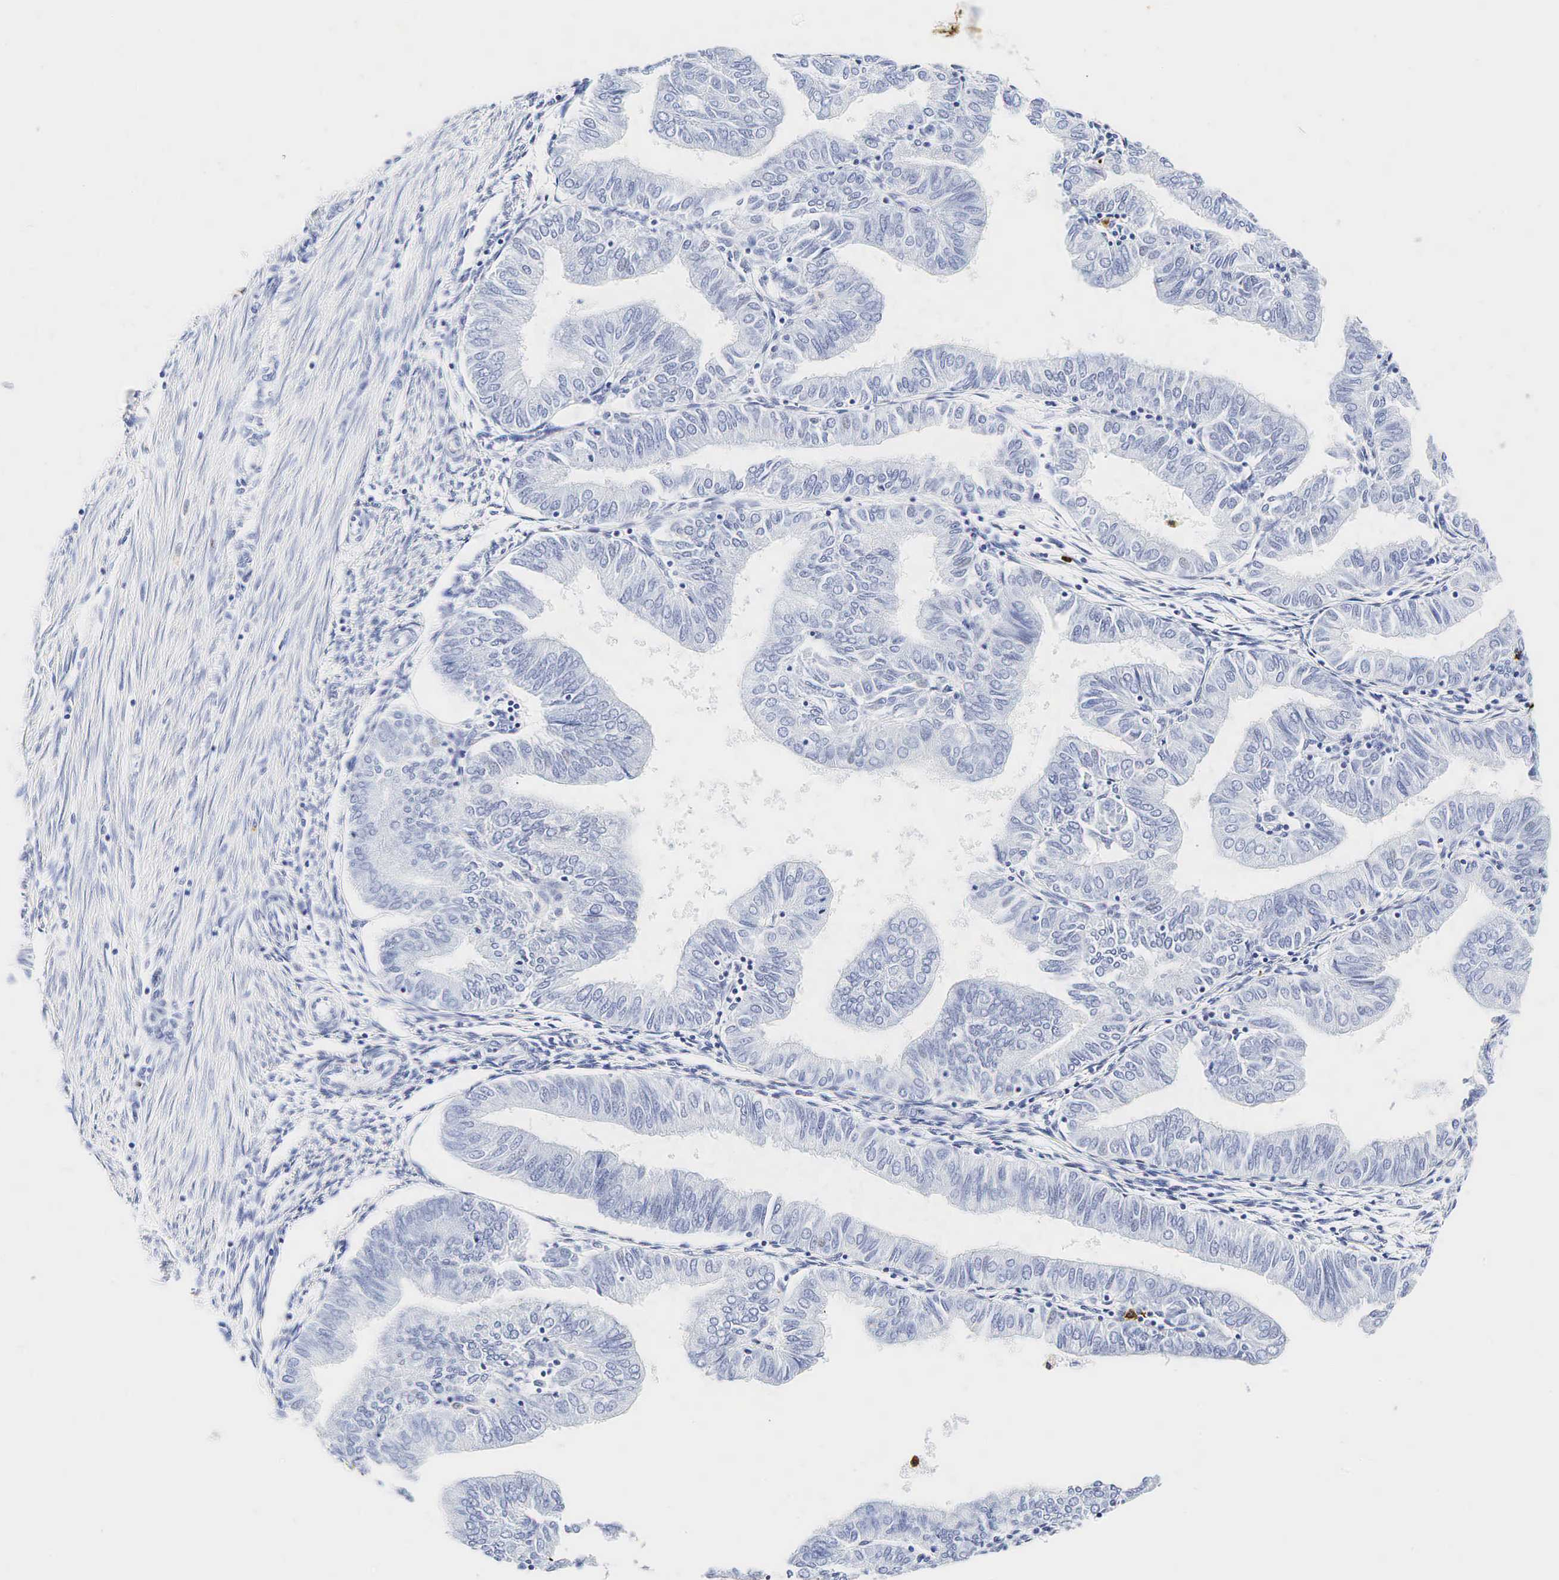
{"staining": {"intensity": "negative", "quantity": "none", "location": "none"}, "tissue": "endometrial cancer", "cell_type": "Tumor cells", "image_type": "cancer", "snomed": [{"axis": "morphology", "description": "Adenocarcinoma, NOS"}, {"axis": "topography", "description": "Endometrium"}], "caption": "Tumor cells are negative for protein expression in human endometrial cancer (adenocarcinoma). The staining was performed using DAB (3,3'-diaminobenzidine) to visualize the protein expression in brown, while the nuclei were stained in blue with hematoxylin (Magnification: 20x).", "gene": "LYZ", "patient": {"sex": "female", "age": 51}}